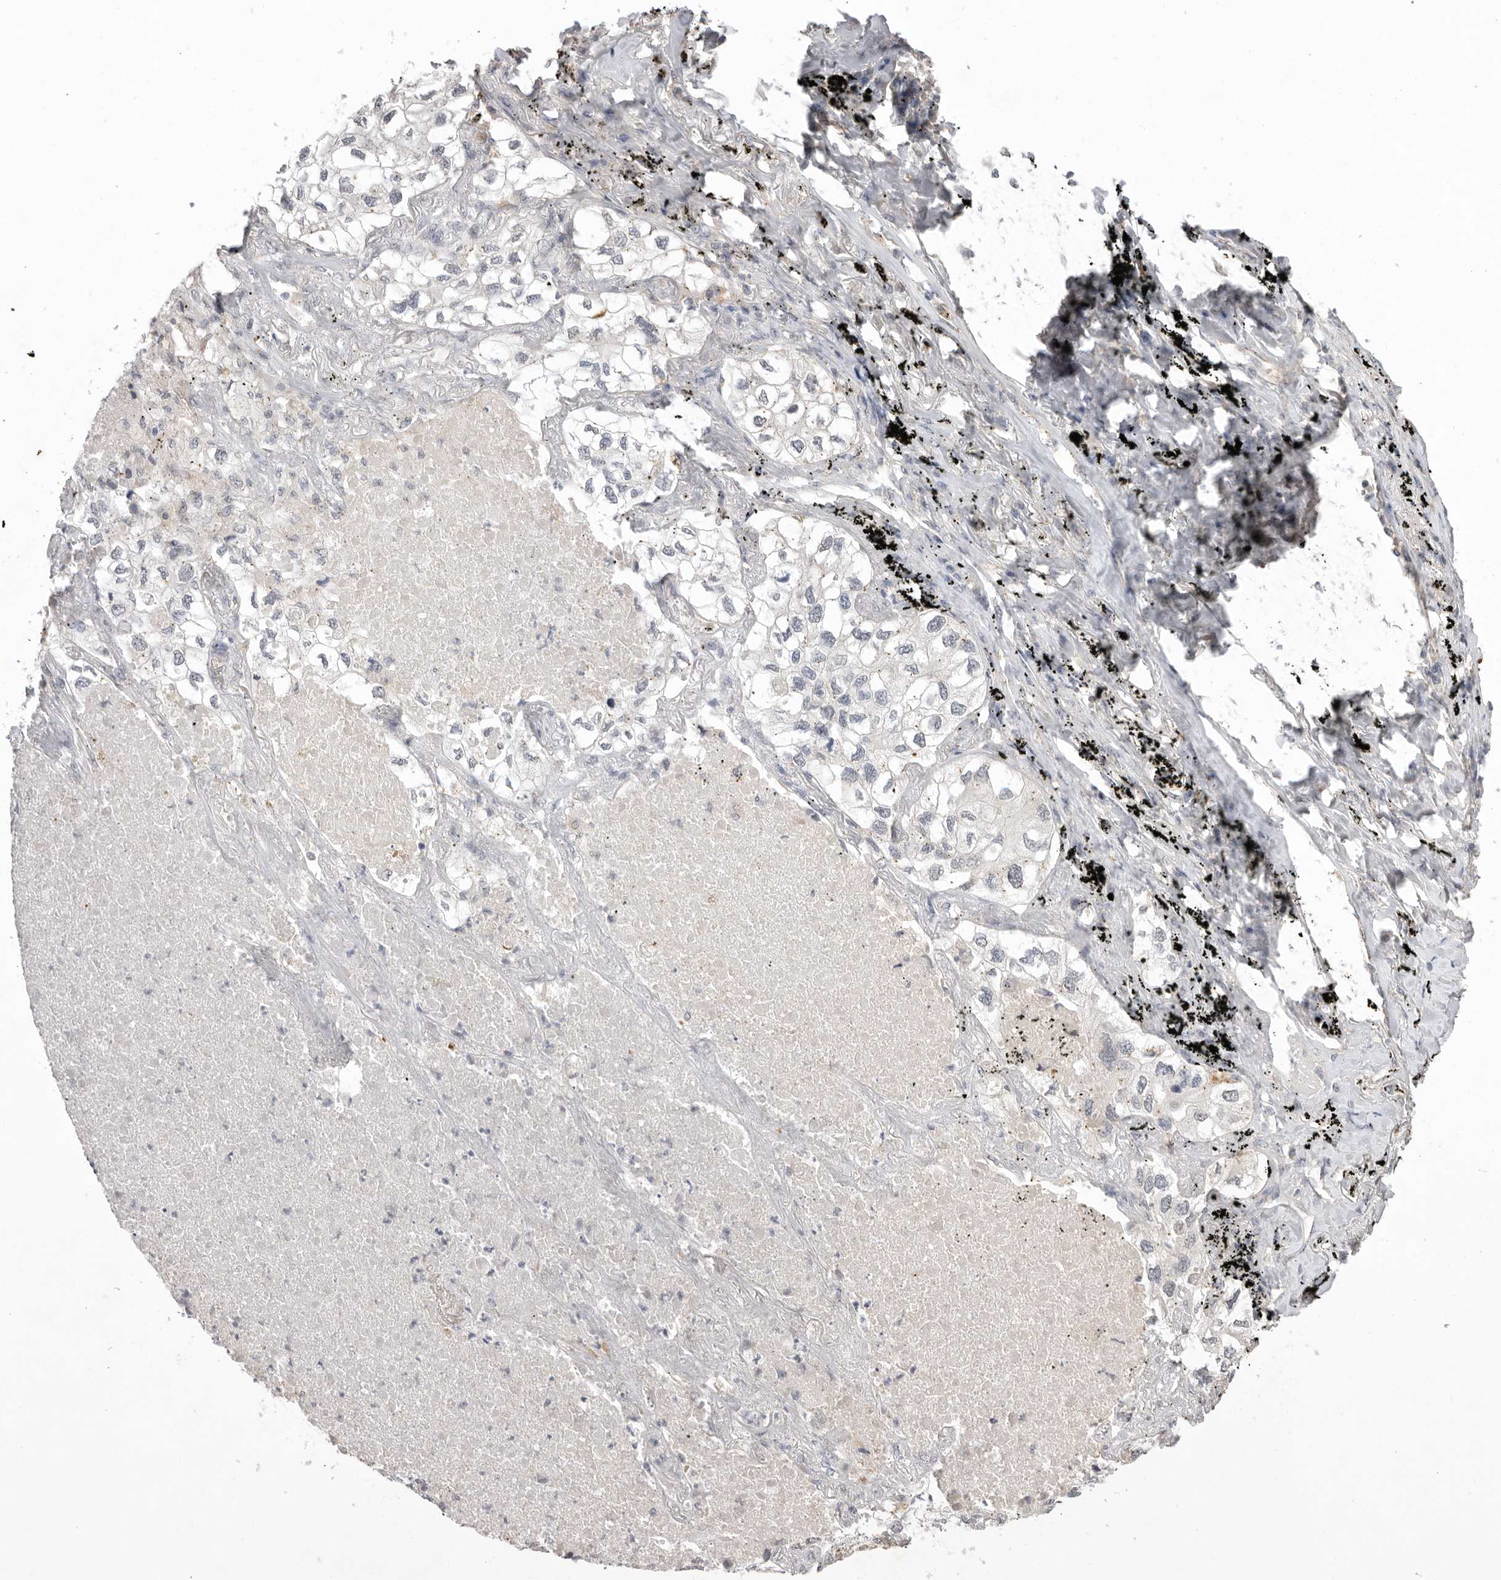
{"staining": {"intensity": "negative", "quantity": "none", "location": "none"}, "tissue": "lung cancer", "cell_type": "Tumor cells", "image_type": "cancer", "snomed": [{"axis": "morphology", "description": "Adenocarcinoma, NOS"}, {"axis": "topography", "description": "Lung"}], "caption": "Tumor cells show no significant expression in lung cancer. (Immunohistochemistry (ihc), brightfield microscopy, high magnification).", "gene": "TLR3", "patient": {"sex": "male", "age": 63}}